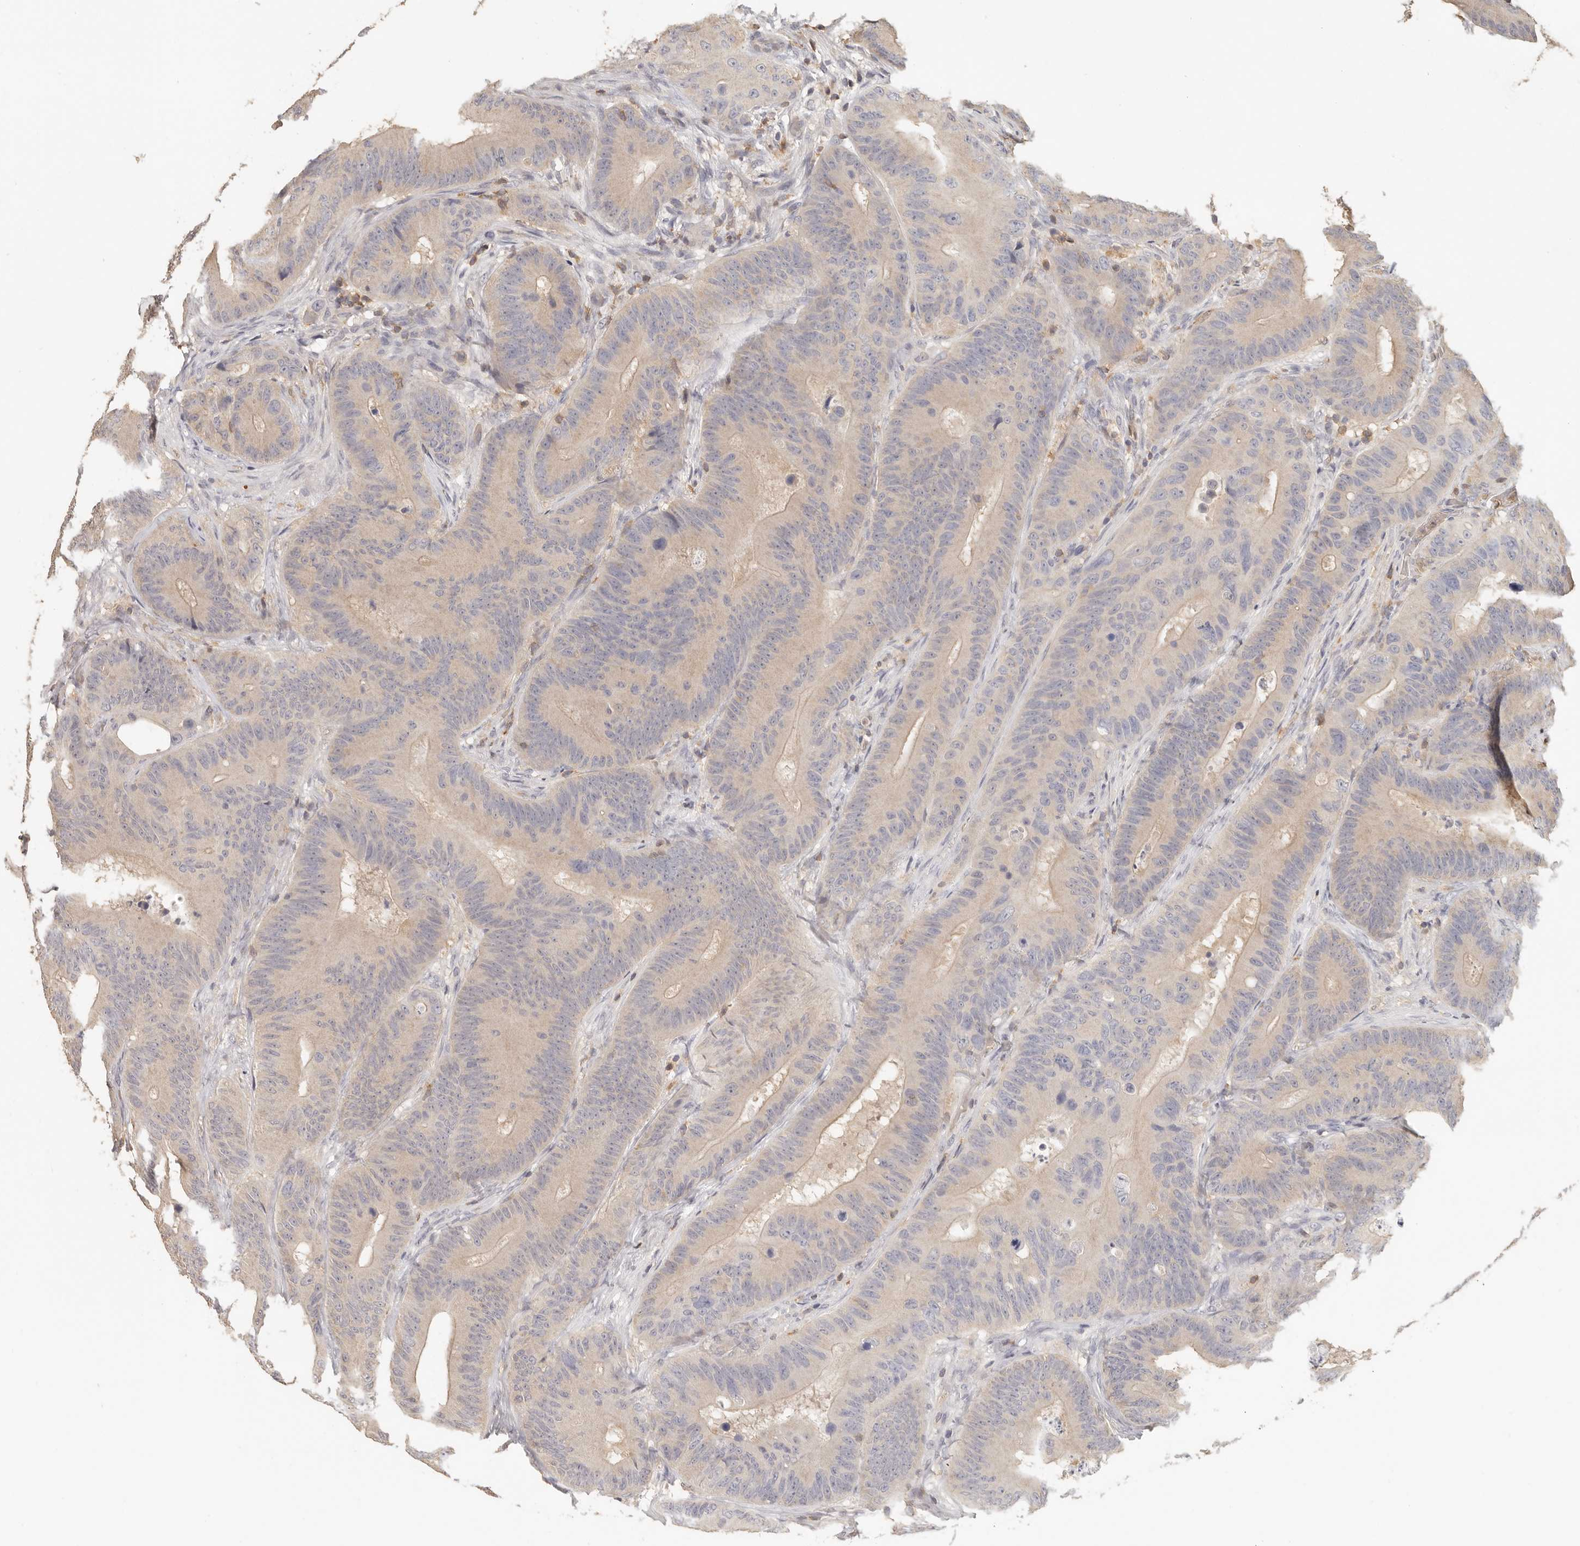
{"staining": {"intensity": "weak", "quantity": ">75%", "location": "cytoplasmic/membranous"}, "tissue": "colorectal cancer", "cell_type": "Tumor cells", "image_type": "cancer", "snomed": [{"axis": "morphology", "description": "Adenocarcinoma, NOS"}, {"axis": "topography", "description": "Colon"}], "caption": "Protein staining of colorectal cancer tissue shows weak cytoplasmic/membranous staining in about >75% of tumor cells. (brown staining indicates protein expression, while blue staining denotes nuclei).", "gene": "CSK", "patient": {"sex": "male", "age": 83}}